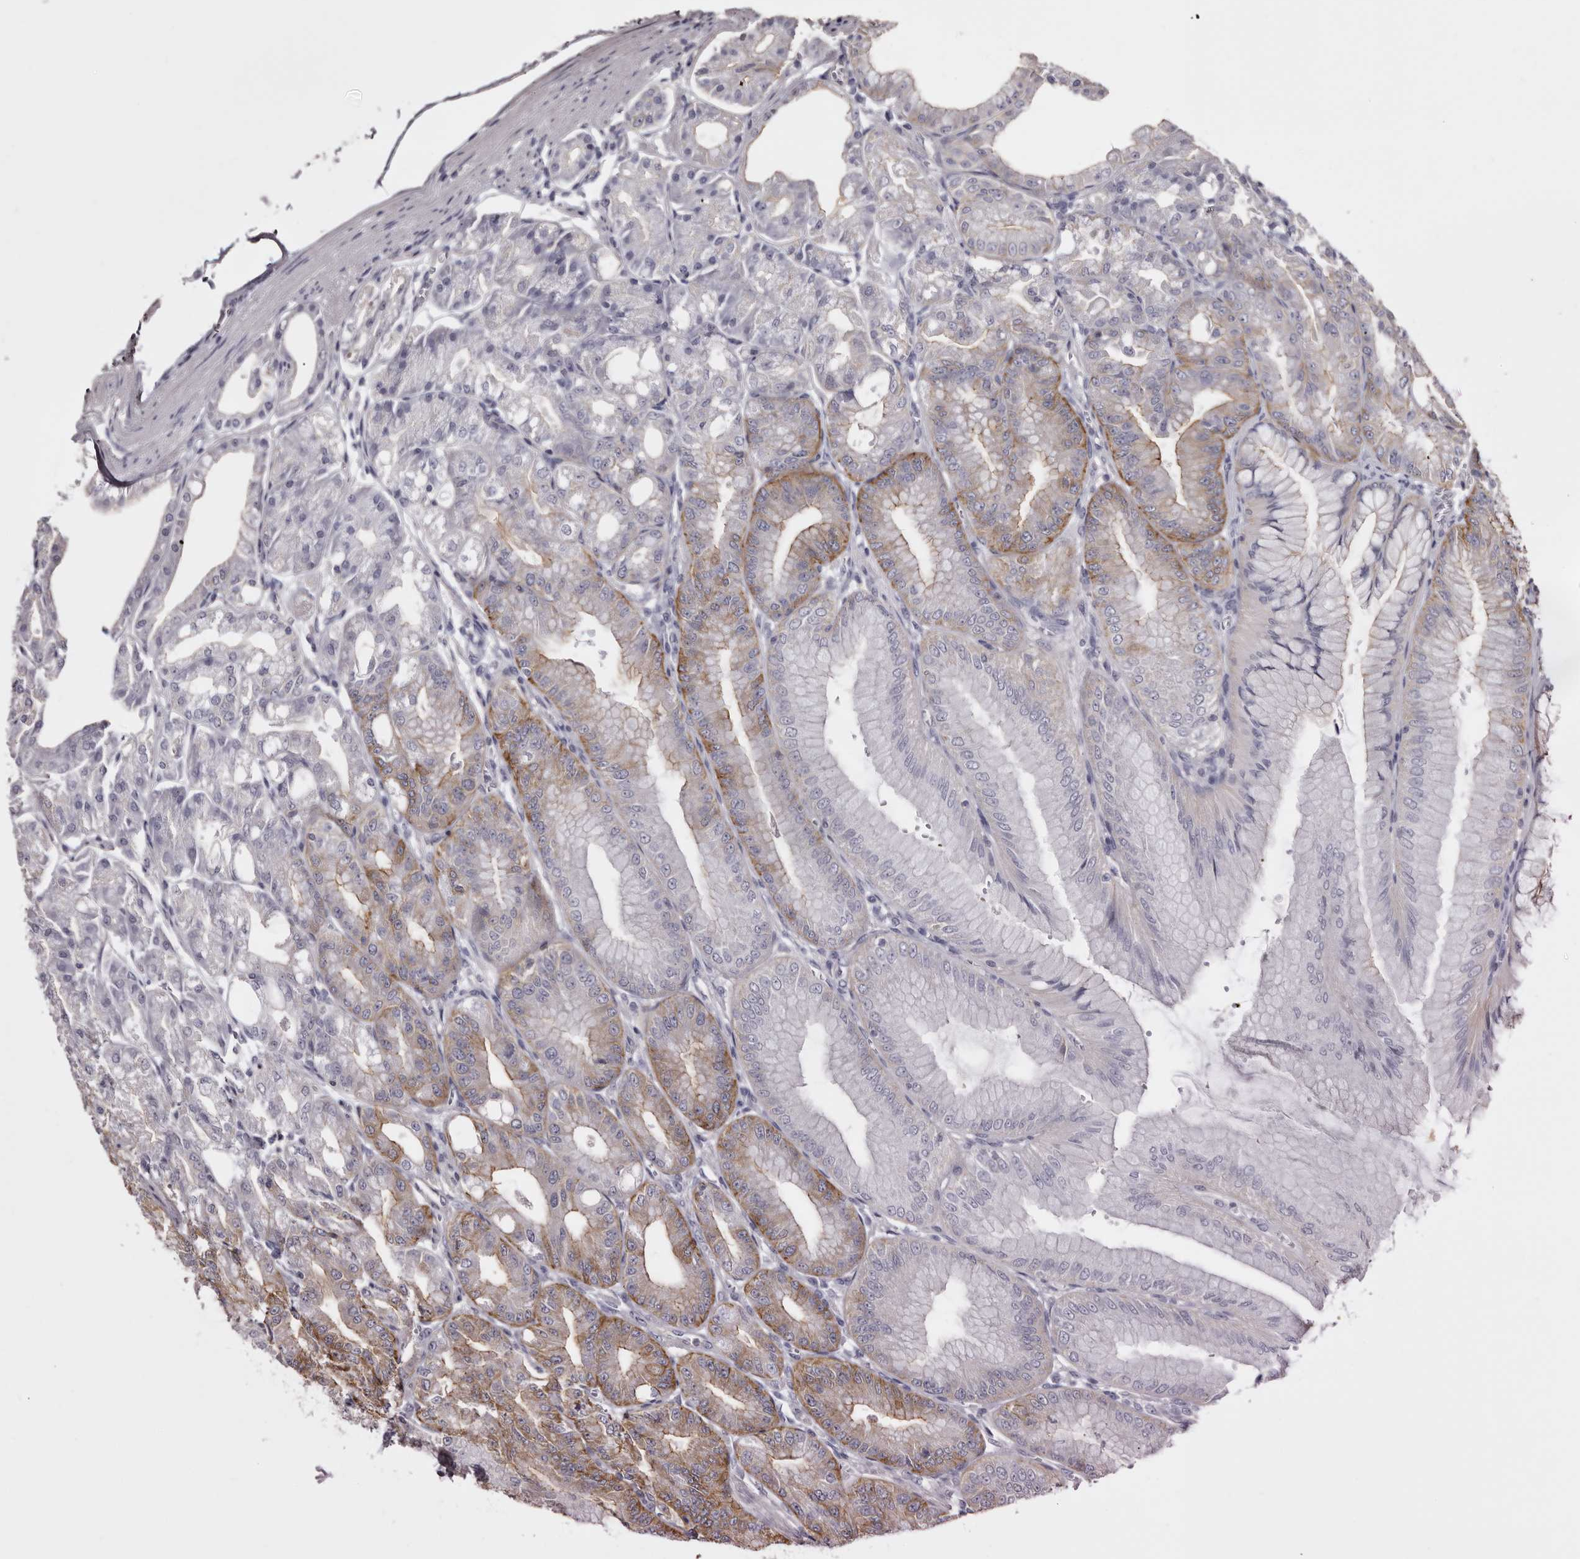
{"staining": {"intensity": "moderate", "quantity": ">75%", "location": "cytoplasmic/membranous"}, "tissue": "stomach", "cell_type": "Glandular cells", "image_type": "normal", "snomed": [{"axis": "morphology", "description": "Normal tissue, NOS"}, {"axis": "topography", "description": "Stomach, lower"}], "caption": "A medium amount of moderate cytoplasmic/membranous positivity is present in about >75% of glandular cells in unremarkable stomach. (DAB IHC with brightfield microscopy, high magnification).", "gene": "LAD1", "patient": {"sex": "male", "age": 71}}